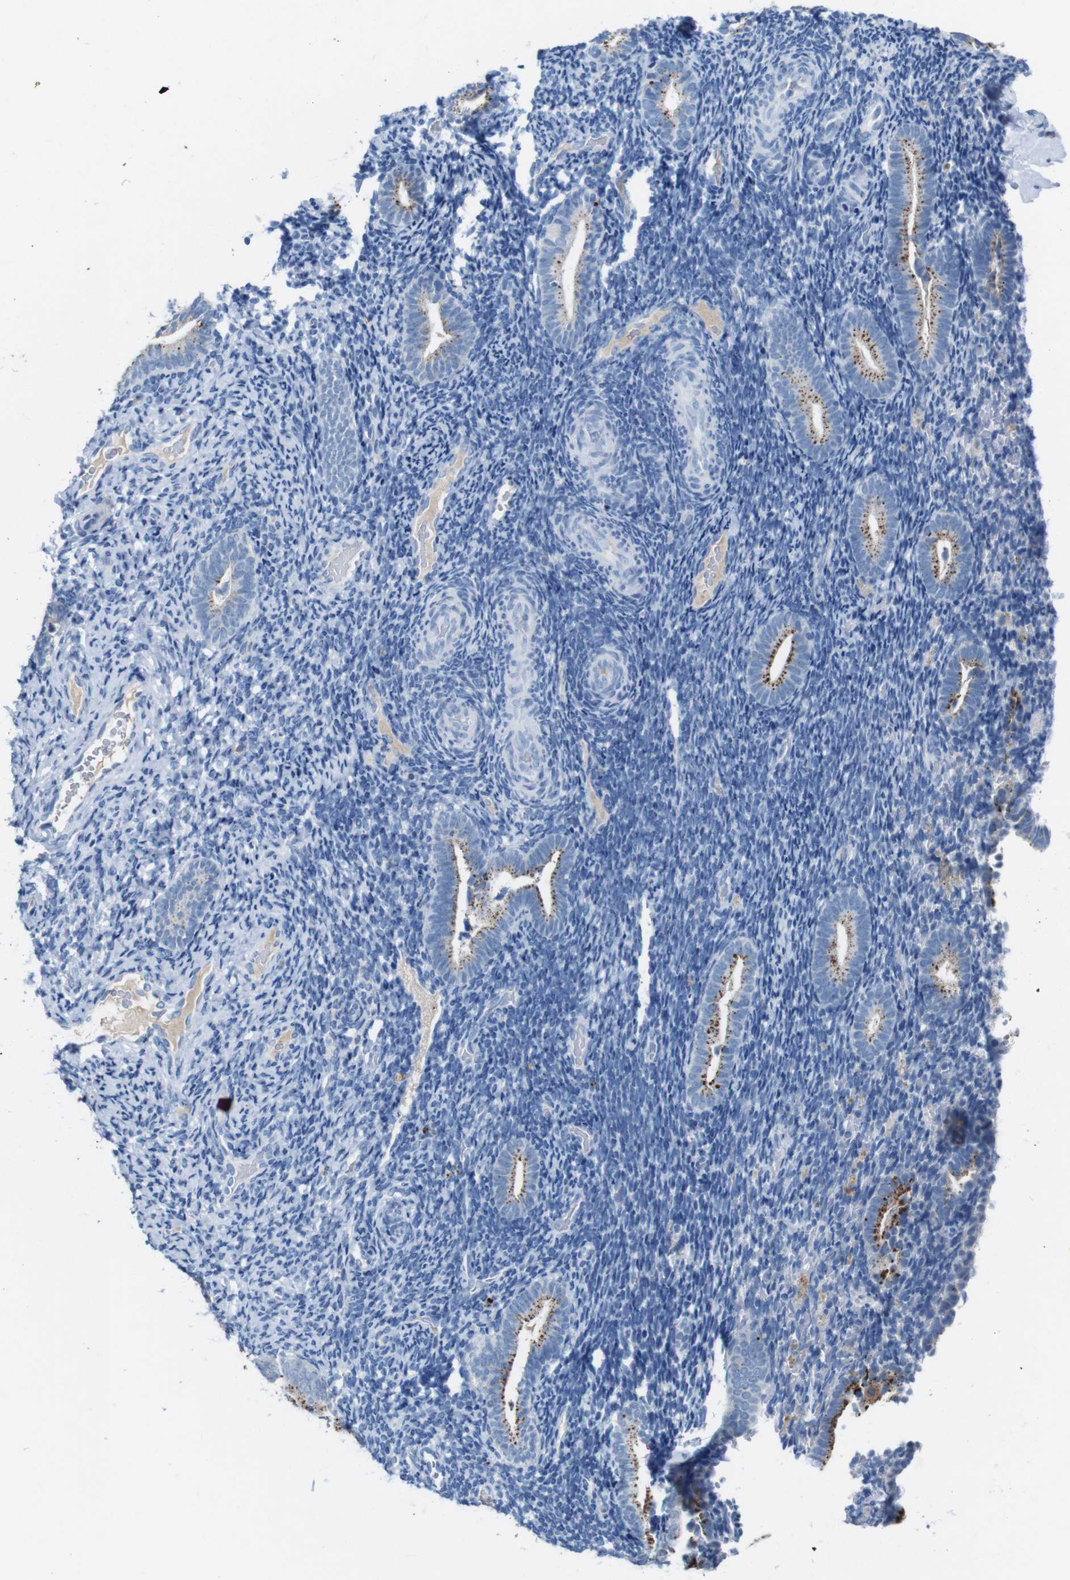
{"staining": {"intensity": "negative", "quantity": "none", "location": "none"}, "tissue": "endometrium", "cell_type": "Cells in endometrial stroma", "image_type": "normal", "snomed": [{"axis": "morphology", "description": "Normal tissue, NOS"}, {"axis": "topography", "description": "Endometrium"}], "caption": "This image is of normal endometrium stained with IHC to label a protein in brown with the nuclei are counter-stained blue. There is no expression in cells in endometrial stroma.", "gene": "SLC2A8", "patient": {"sex": "female", "age": 51}}